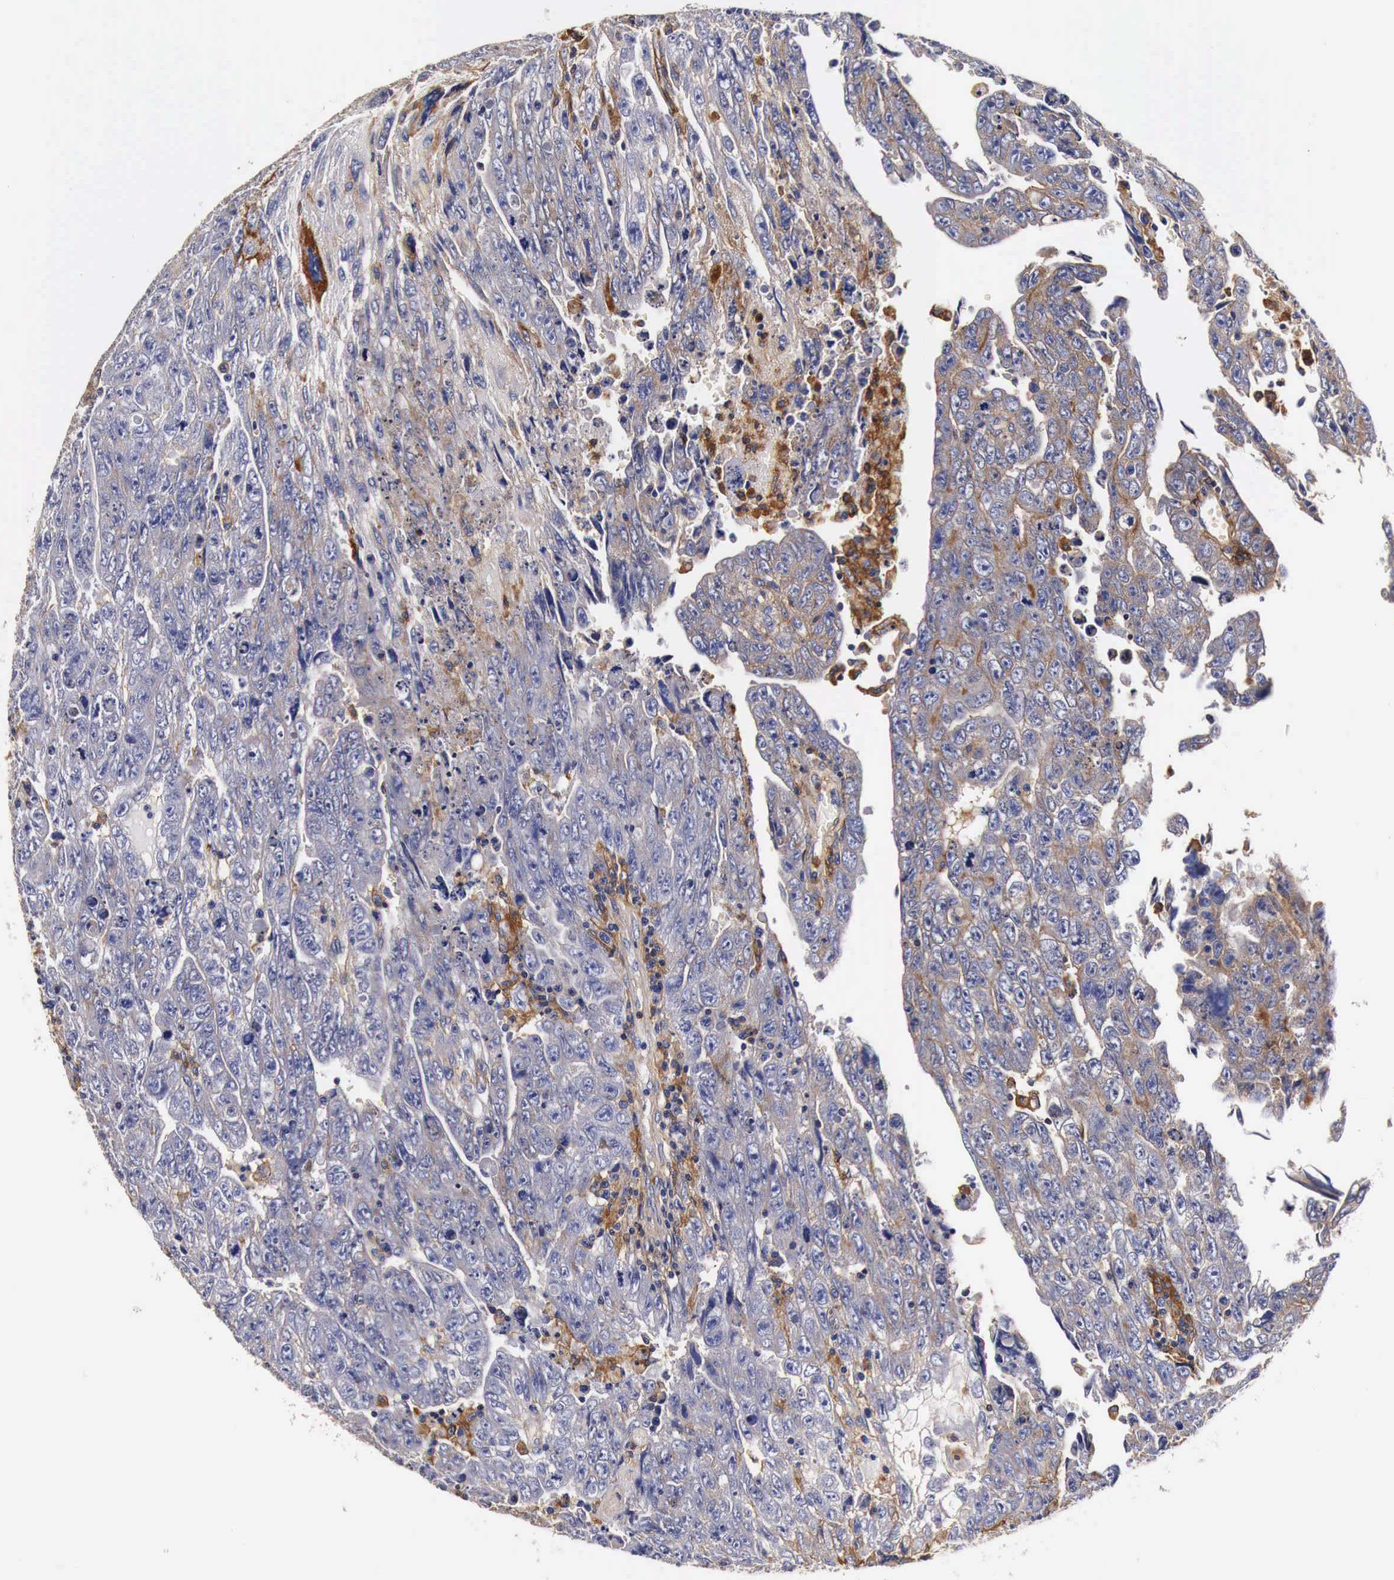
{"staining": {"intensity": "negative", "quantity": "none", "location": "none"}, "tissue": "testis cancer", "cell_type": "Tumor cells", "image_type": "cancer", "snomed": [{"axis": "morphology", "description": "Carcinoma, Embryonal, NOS"}, {"axis": "topography", "description": "Testis"}], "caption": "The IHC micrograph has no significant staining in tumor cells of testis cancer (embryonal carcinoma) tissue. Brightfield microscopy of immunohistochemistry stained with DAB (brown) and hematoxylin (blue), captured at high magnification.", "gene": "RP2", "patient": {"sex": "male", "age": 28}}